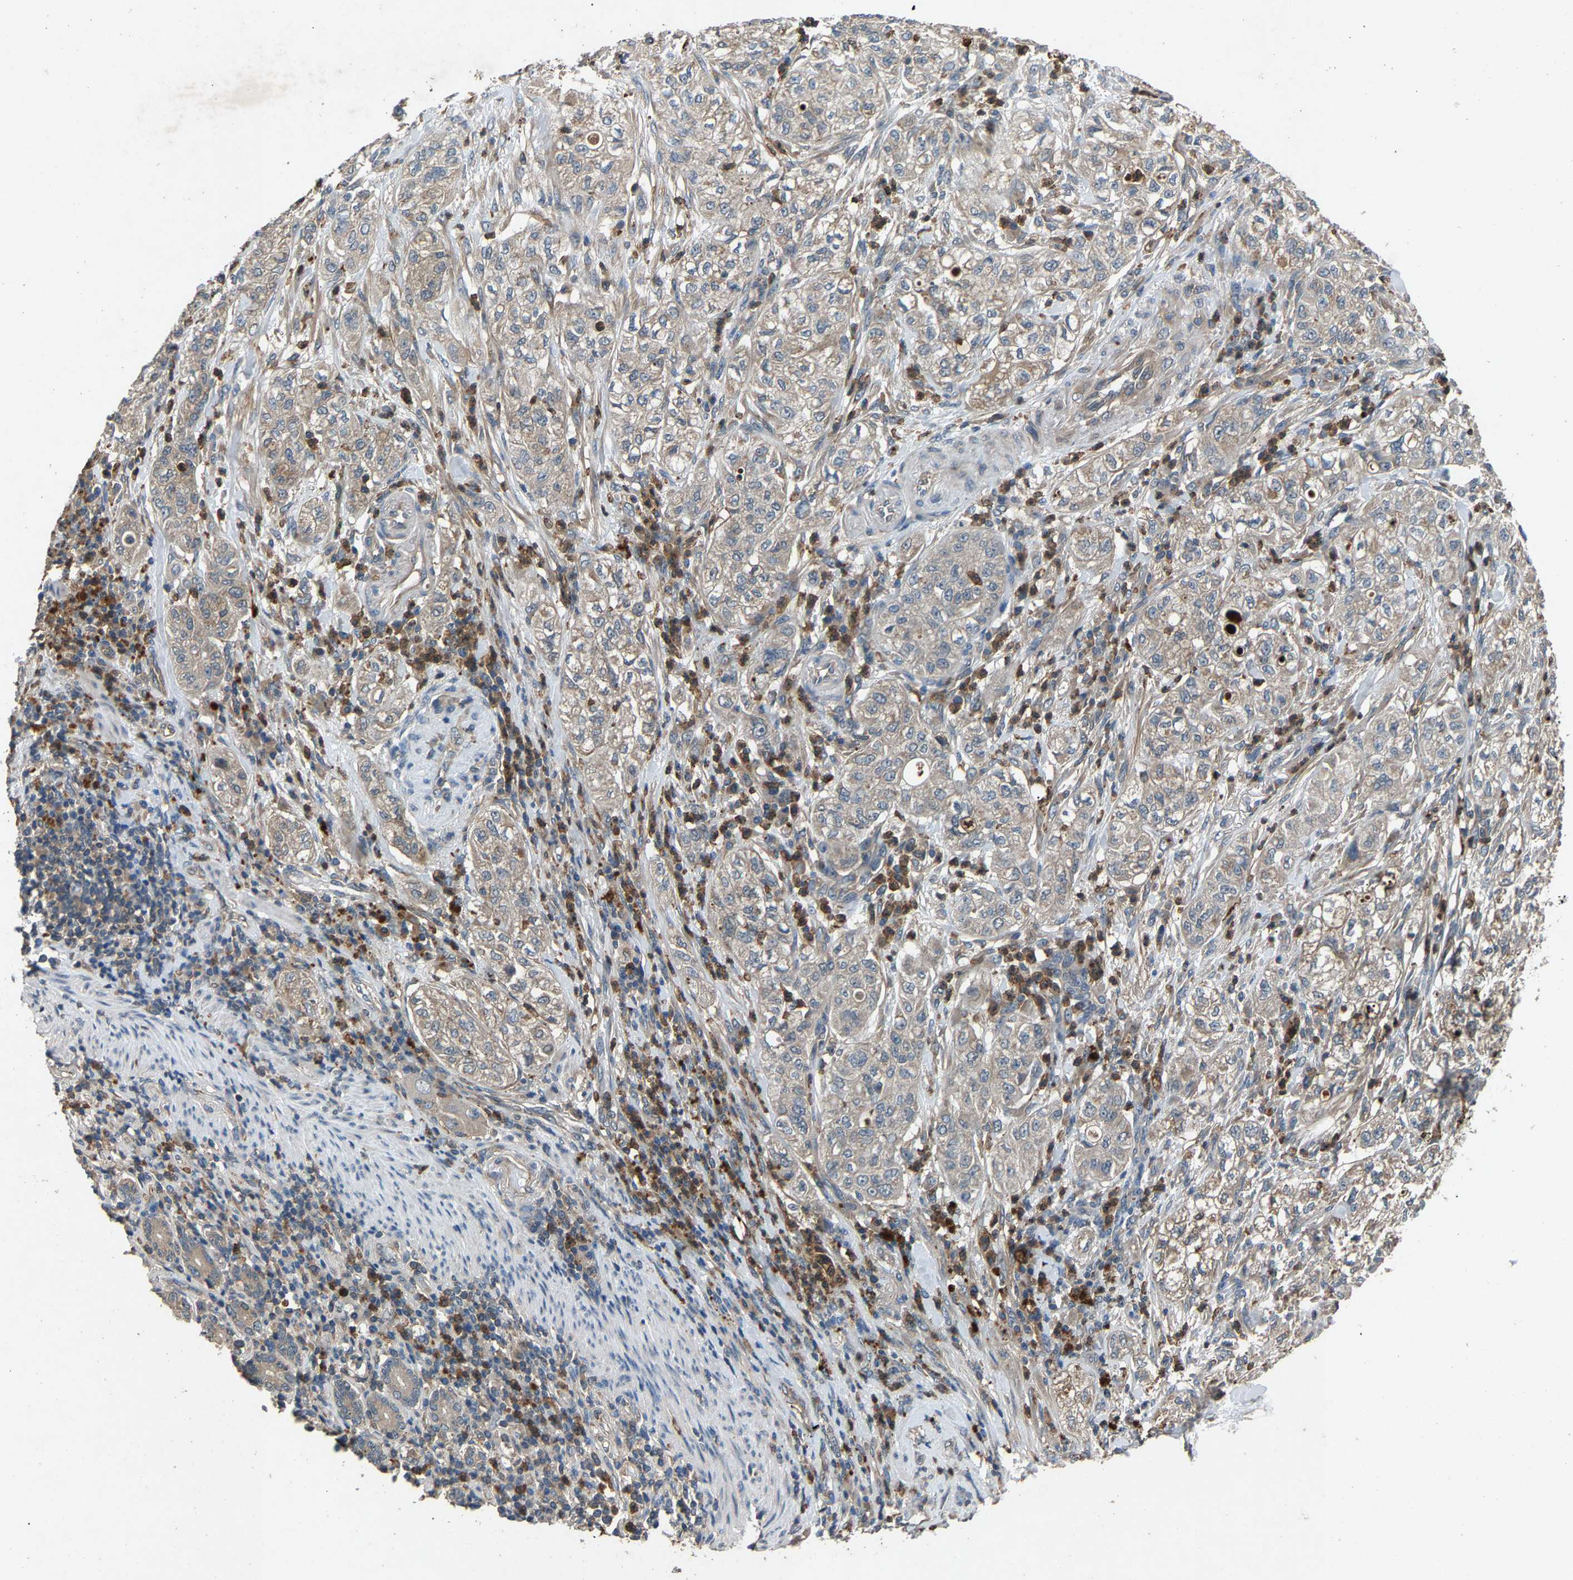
{"staining": {"intensity": "negative", "quantity": "none", "location": "none"}, "tissue": "pancreatic cancer", "cell_type": "Tumor cells", "image_type": "cancer", "snomed": [{"axis": "morphology", "description": "Adenocarcinoma, NOS"}, {"axis": "topography", "description": "Pancreas"}], "caption": "Tumor cells show no significant protein staining in adenocarcinoma (pancreatic).", "gene": "PPID", "patient": {"sex": "female", "age": 78}}